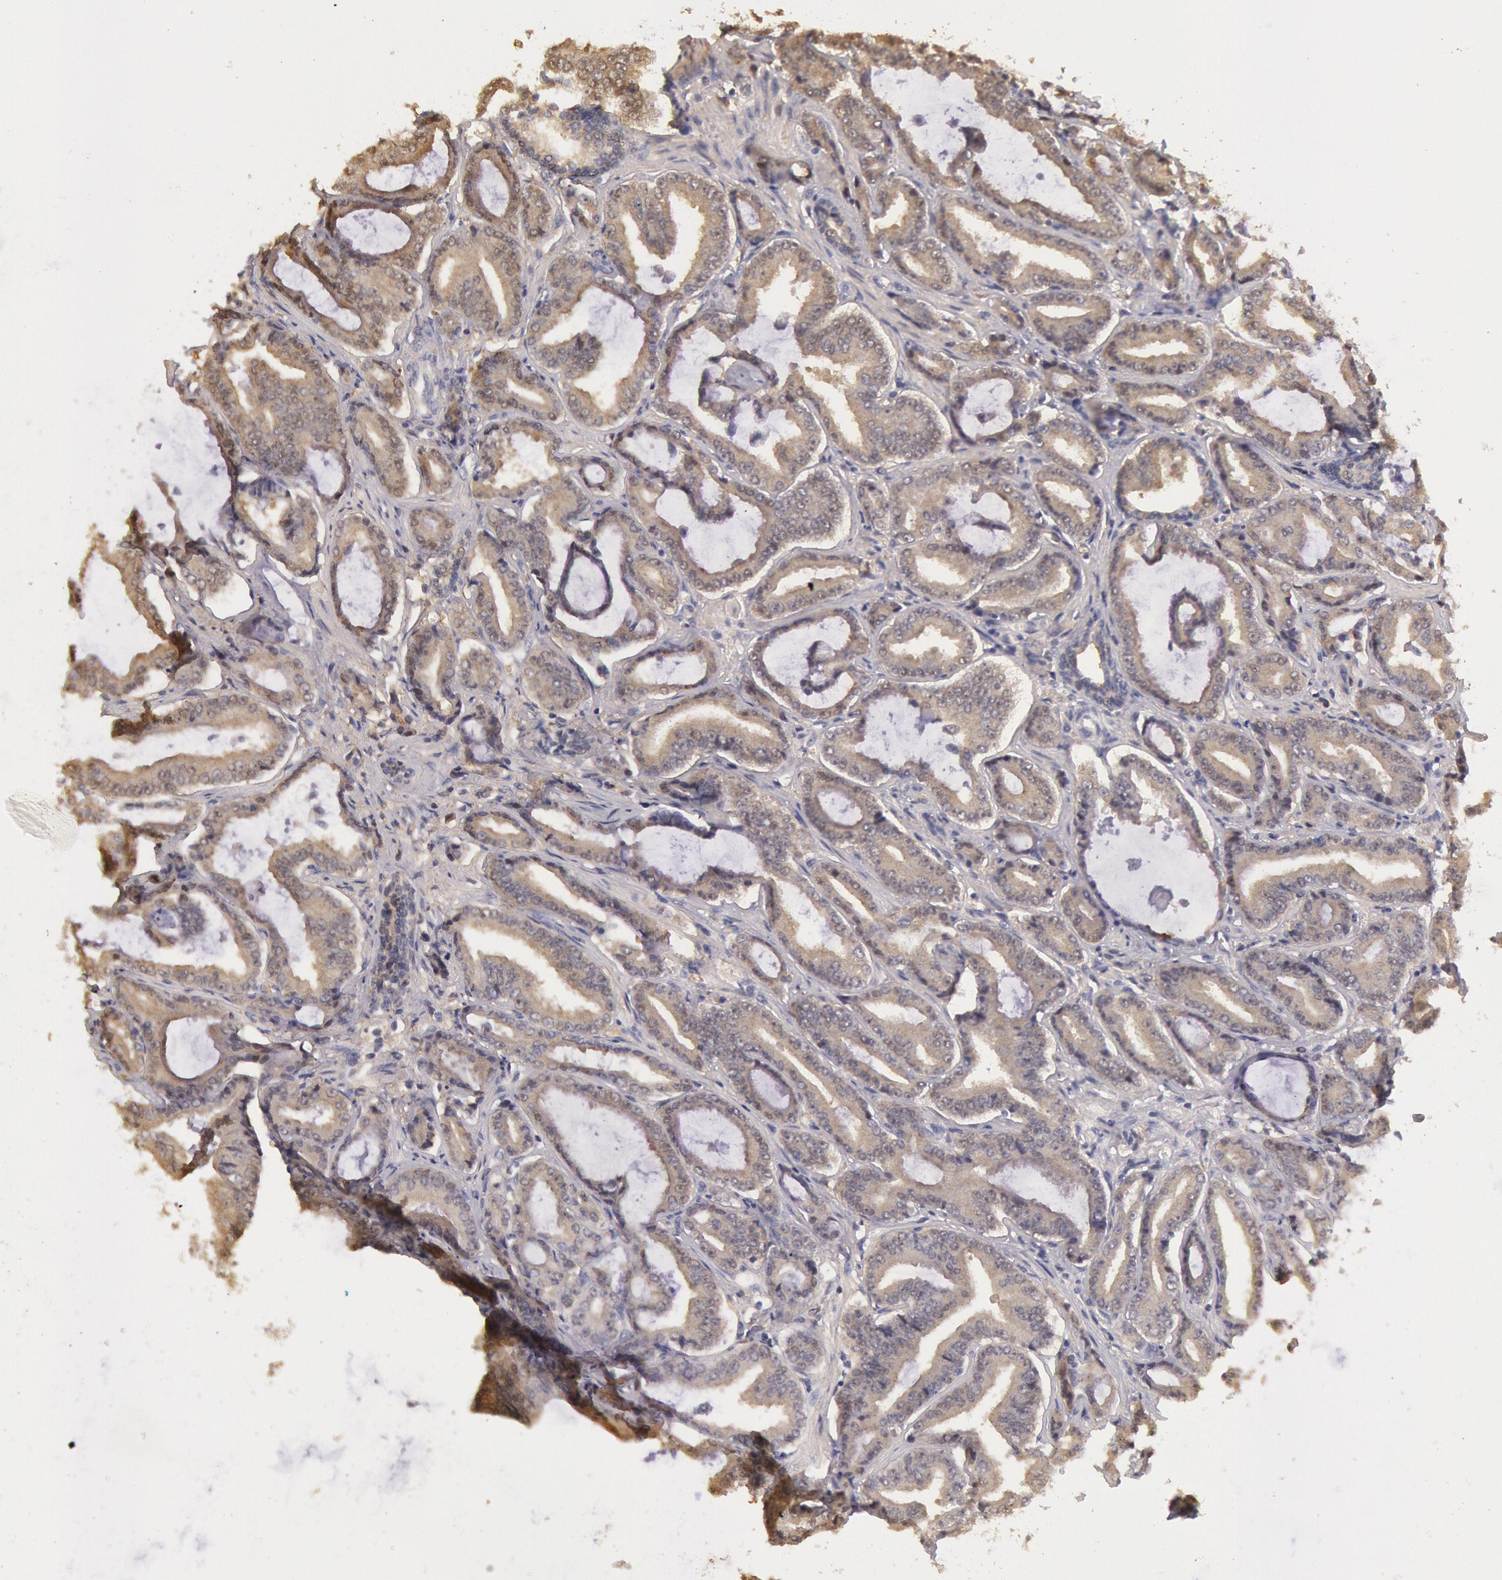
{"staining": {"intensity": "negative", "quantity": "none", "location": "none"}, "tissue": "prostate cancer", "cell_type": "Tumor cells", "image_type": "cancer", "snomed": [{"axis": "morphology", "description": "Adenocarcinoma, Low grade"}, {"axis": "topography", "description": "Prostate"}], "caption": "Tumor cells show no significant protein staining in low-grade adenocarcinoma (prostate).", "gene": "C1R", "patient": {"sex": "male", "age": 65}}